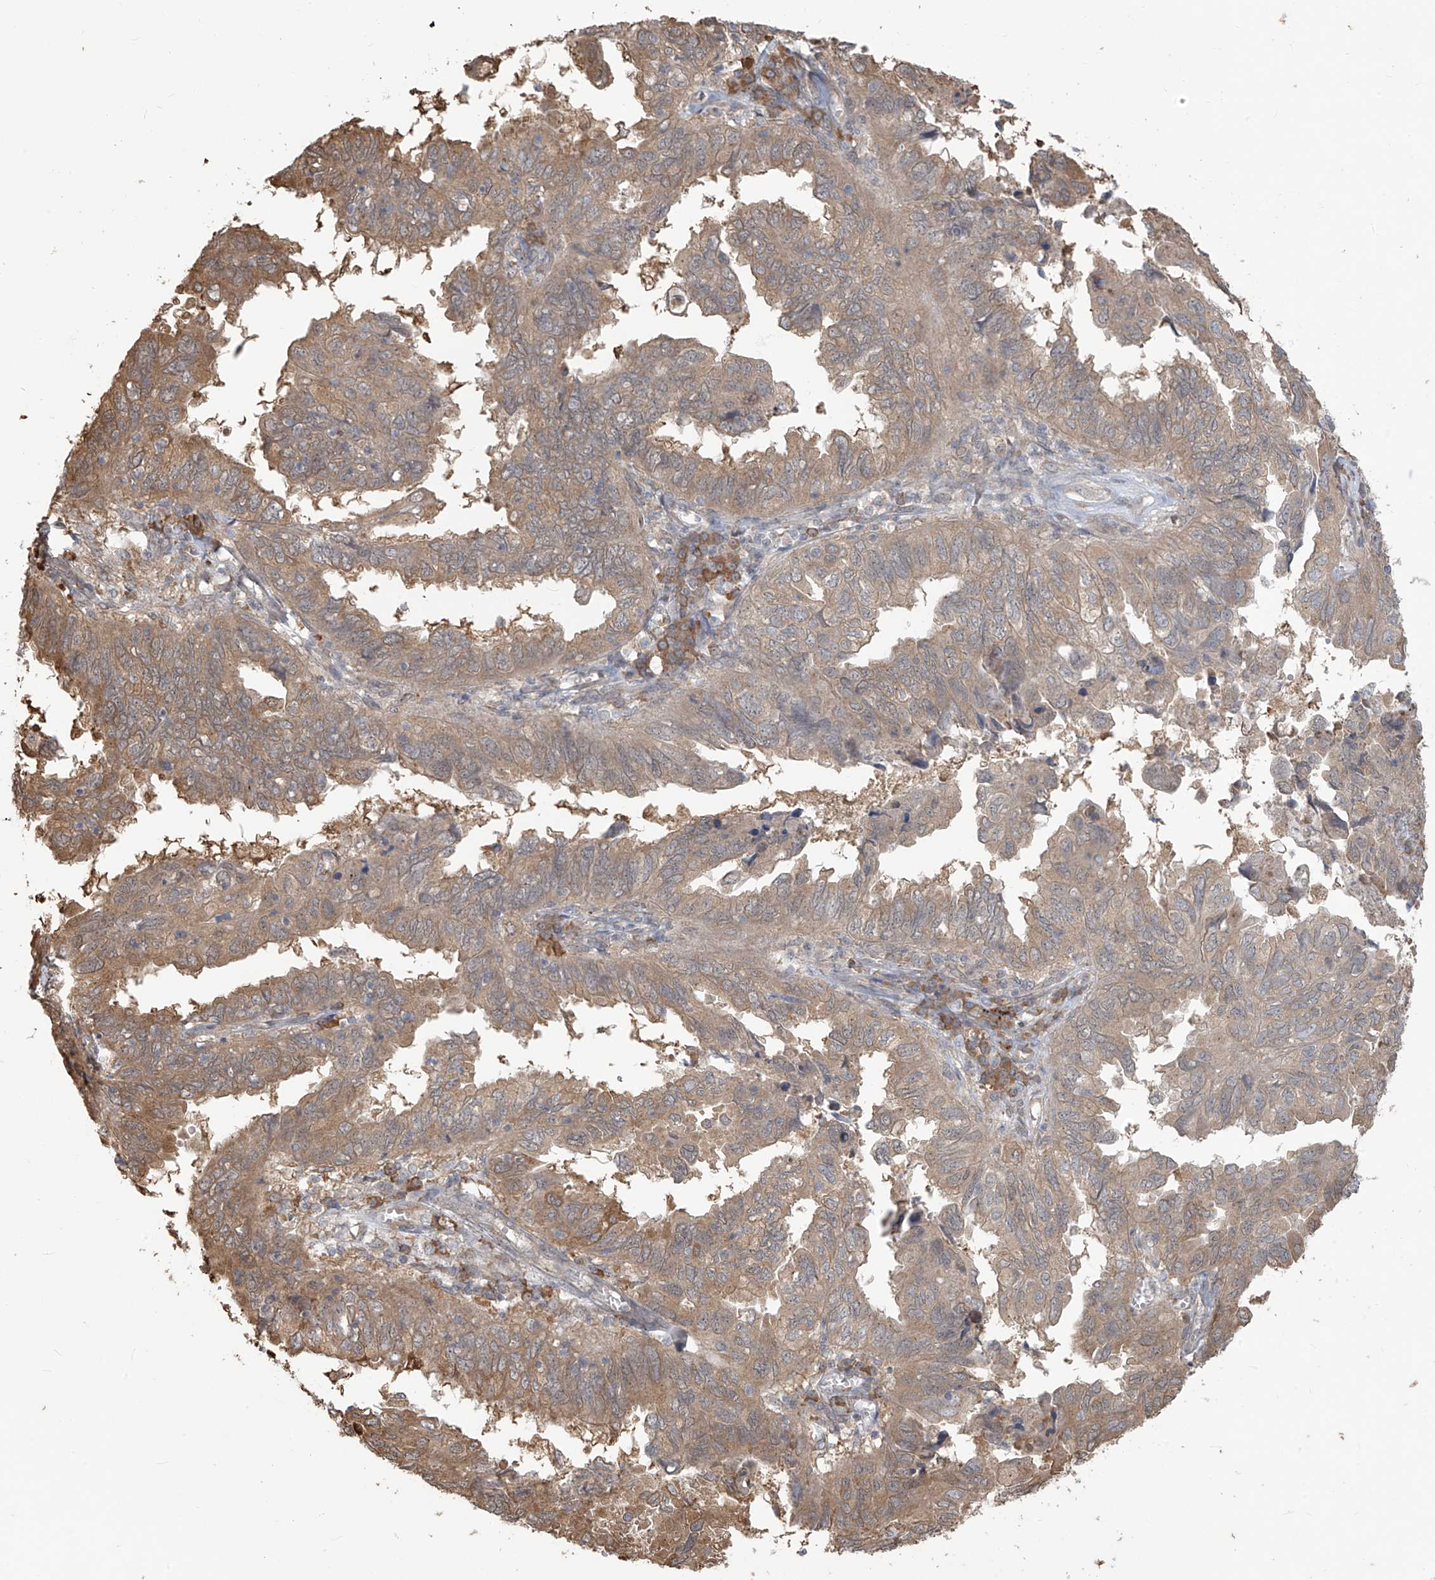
{"staining": {"intensity": "weak", "quantity": ">75%", "location": "cytoplasmic/membranous"}, "tissue": "endometrial cancer", "cell_type": "Tumor cells", "image_type": "cancer", "snomed": [{"axis": "morphology", "description": "Adenocarcinoma, NOS"}, {"axis": "topography", "description": "Uterus"}], "caption": "High-power microscopy captured an IHC photomicrograph of adenocarcinoma (endometrial), revealing weak cytoplasmic/membranous positivity in about >75% of tumor cells. The staining was performed using DAB (3,3'-diaminobenzidine), with brown indicating positive protein expression. Nuclei are stained blue with hematoxylin.", "gene": "PLEKHM3", "patient": {"sex": "female", "age": 77}}